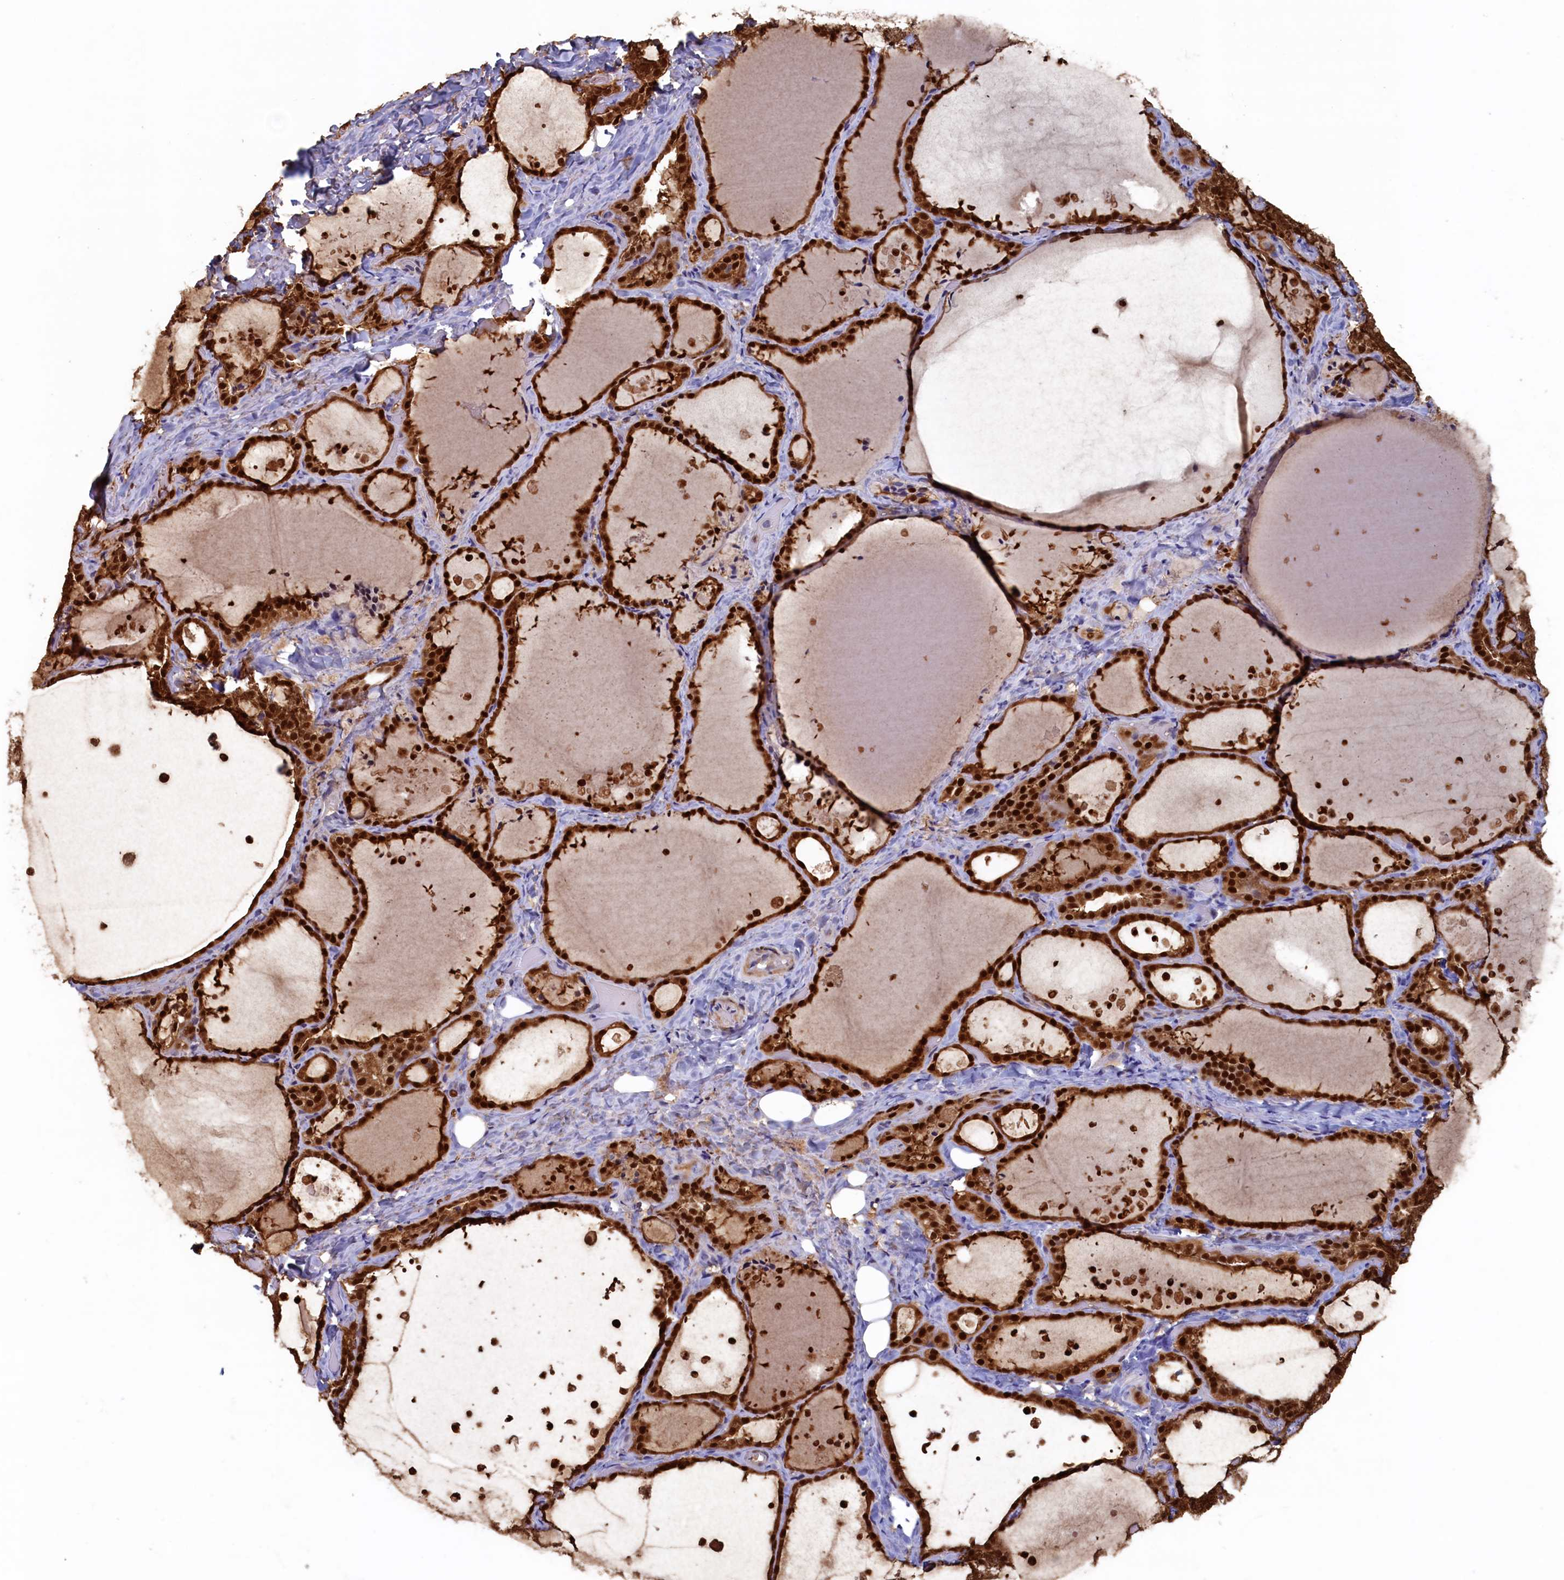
{"staining": {"intensity": "strong", "quantity": ">75%", "location": "cytoplasmic/membranous,nuclear"}, "tissue": "thyroid gland", "cell_type": "Glandular cells", "image_type": "normal", "snomed": [{"axis": "morphology", "description": "Normal tissue, NOS"}, {"axis": "topography", "description": "Thyroid gland"}], "caption": "Strong cytoplasmic/membranous,nuclear staining for a protein is identified in approximately >75% of glandular cells of benign thyroid gland using immunohistochemistry (IHC).", "gene": "AHCY", "patient": {"sex": "female", "age": 44}}